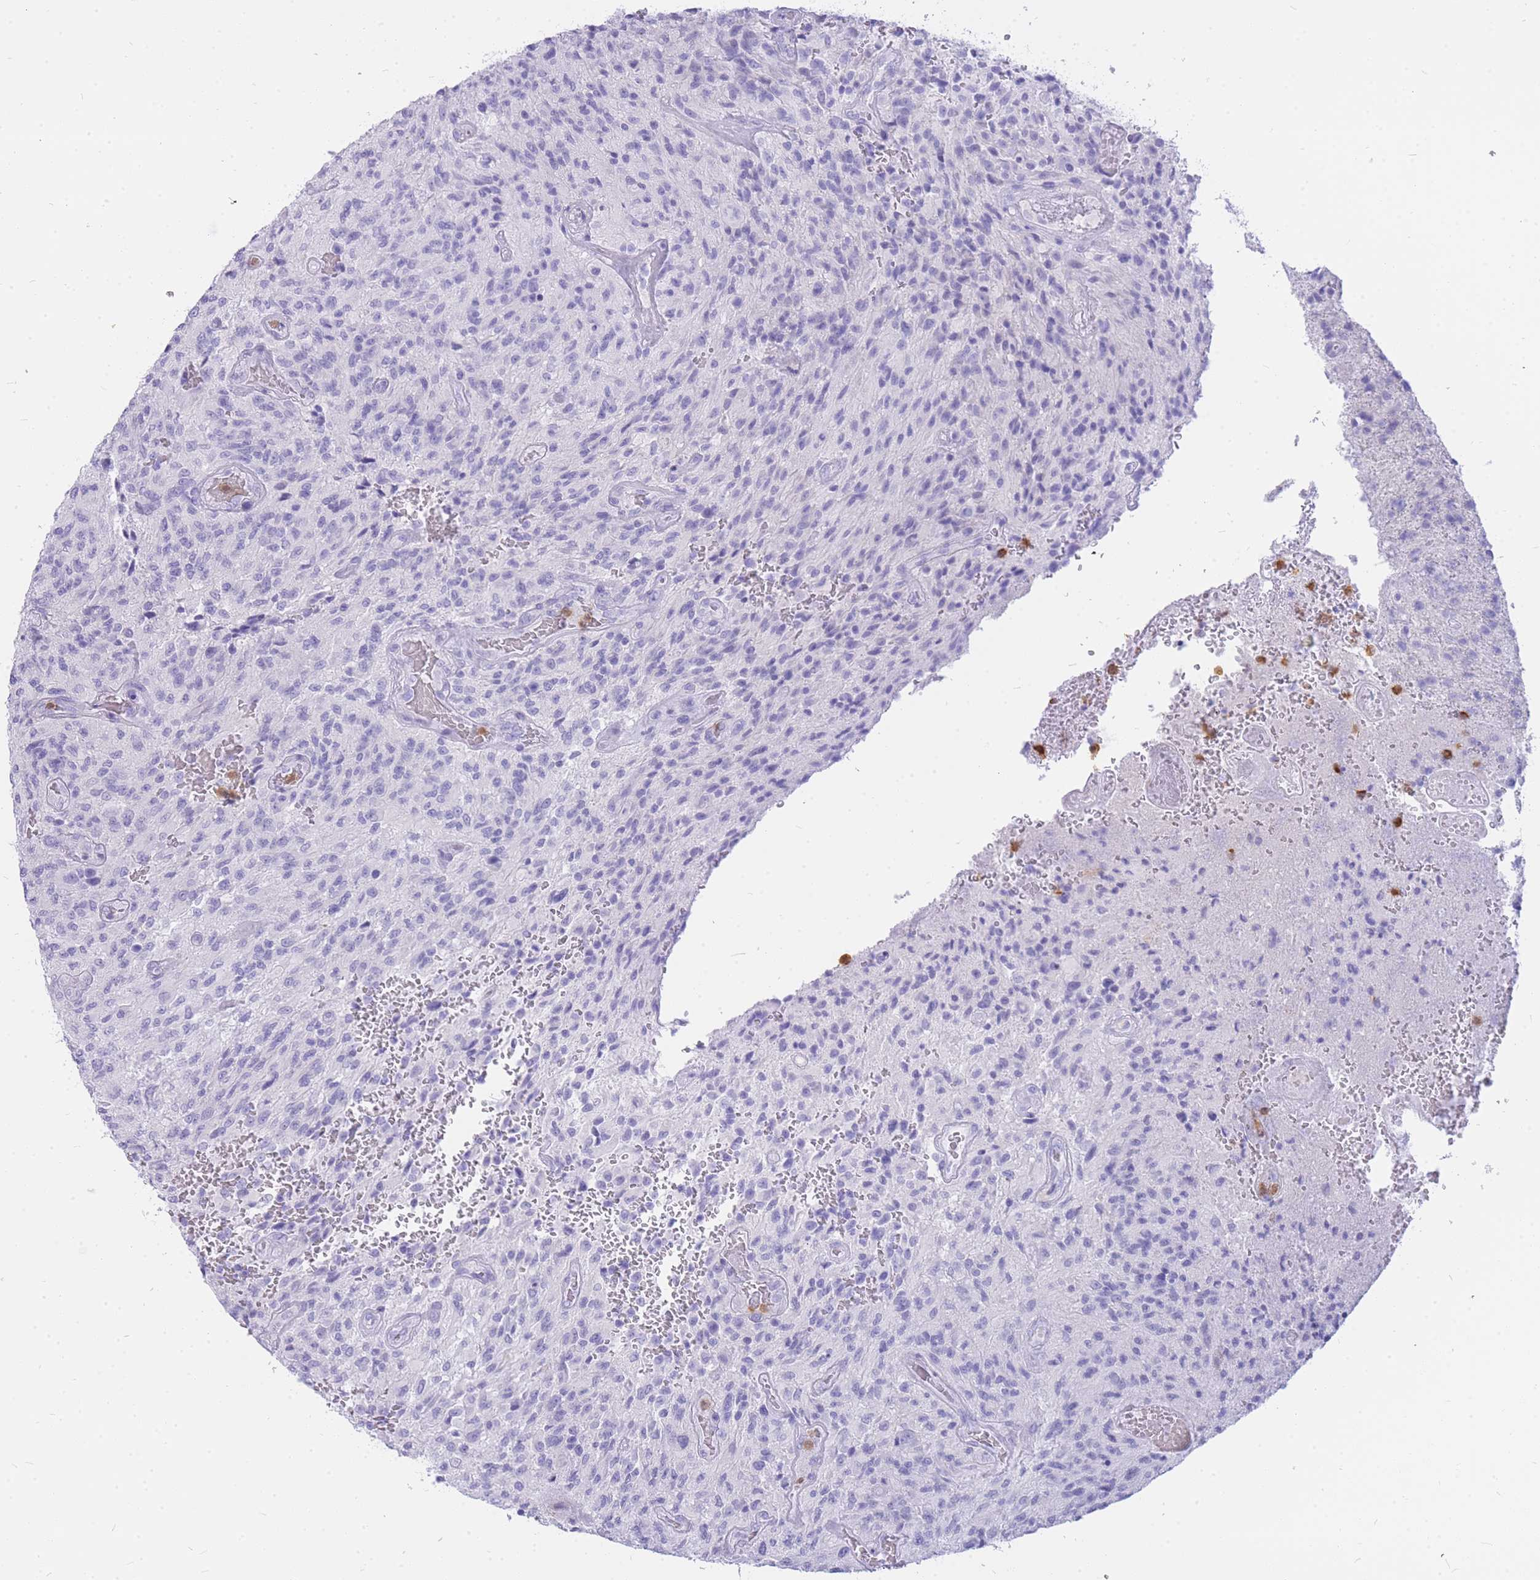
{"staining": {"intensity": "negative", "quantity": "none", "location": "none"}, "tissue": "glioma", "cell_type": "Tumor cells", "image_type": "cancer", "snomed": [{"axis": "morphology", "description": "Normal tissue, NOS"}, {"axis": "morphology", "description": "Glioma, malignant, High grade"}, {"axis": "topography", "description": "Cerebral cortex"}], "caption": "This is a histopathology image of IHC staining of glioma, which shows no positivity in tumor cells. (DAB (3,3'-diaminobenzidine) IHC with hematoxylin counter stain).", "gene": "HERC1", "patient": {"sex": "male", "age": 56}}